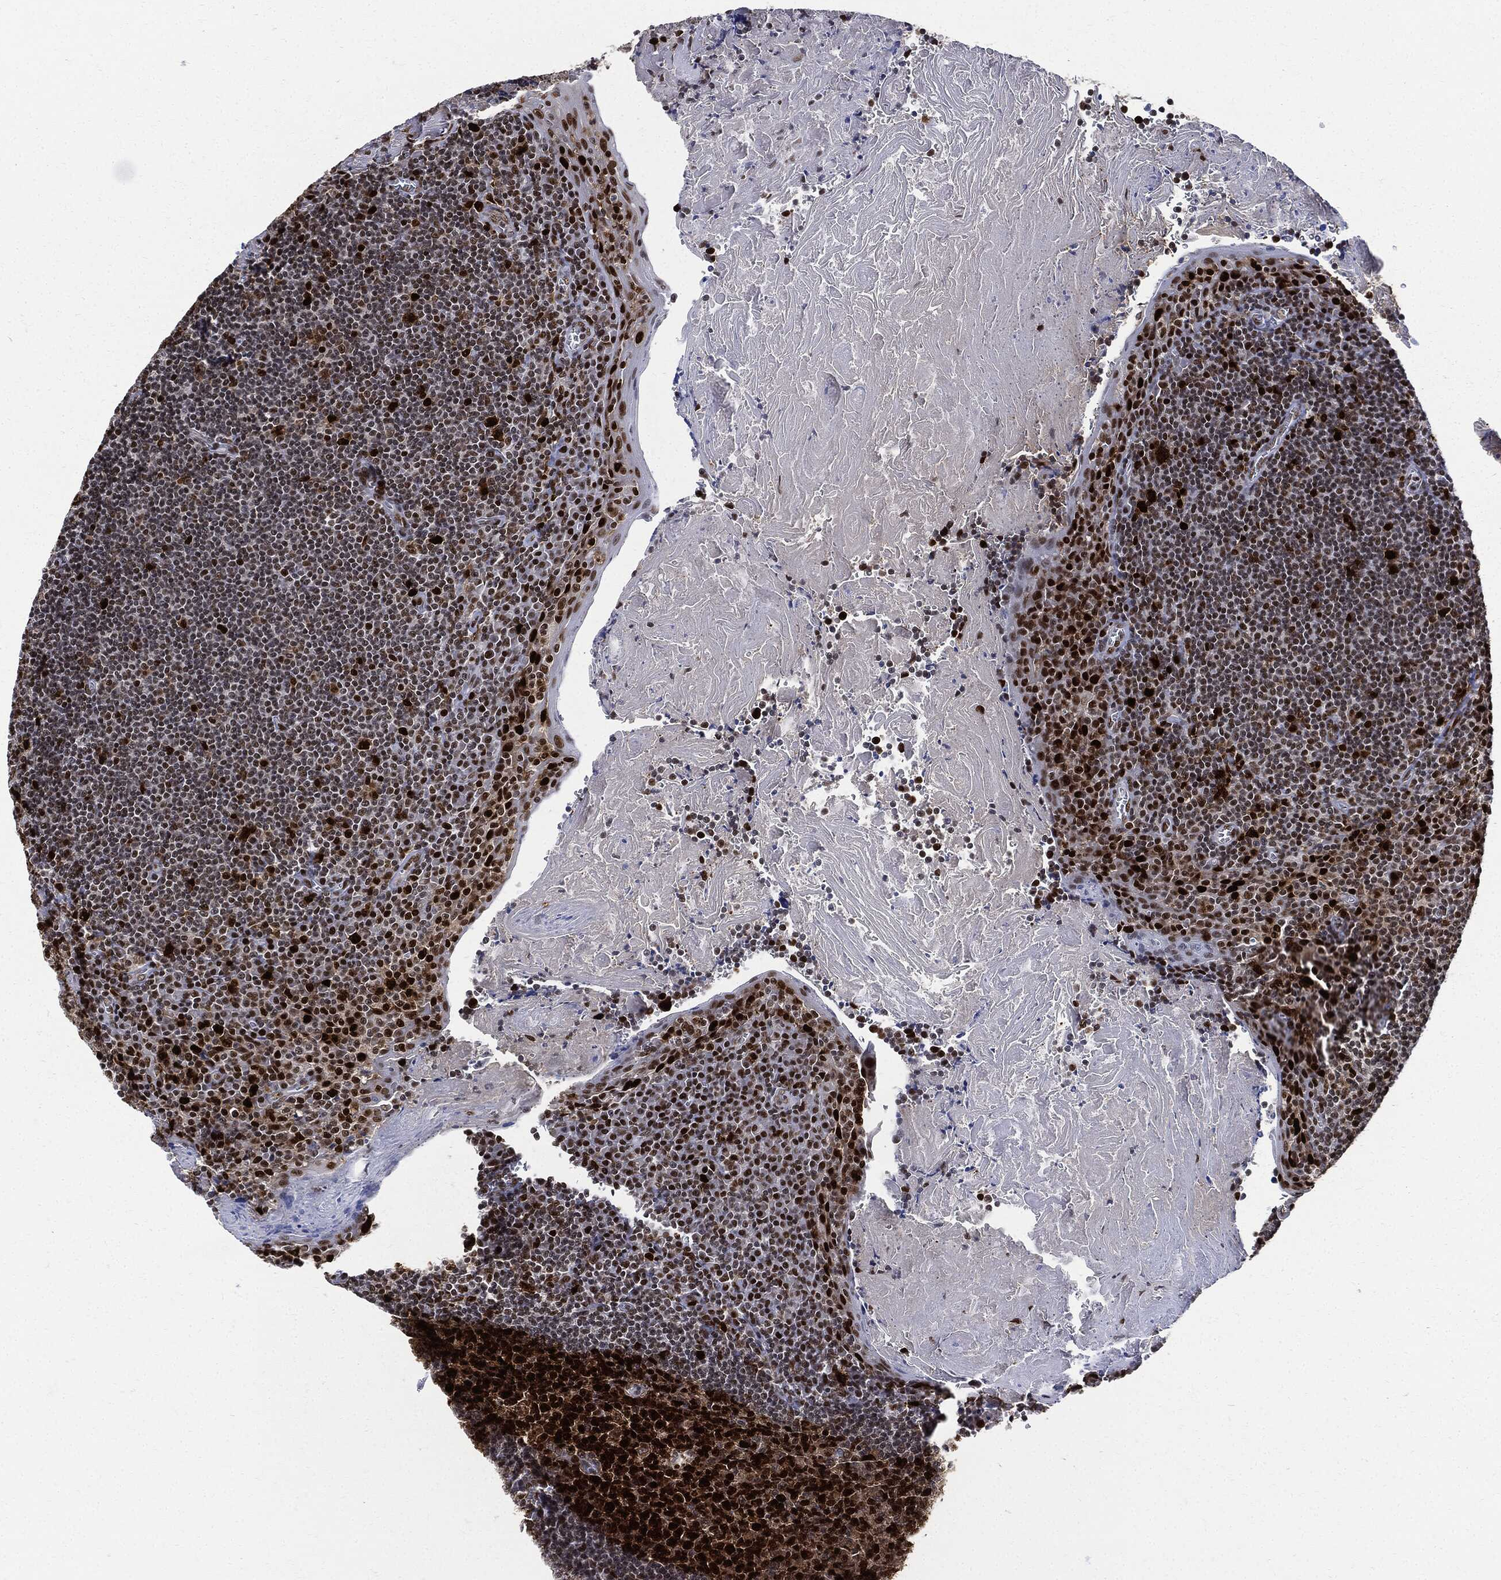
{"staining": {"intensity": "strong", "quantity": ">75%", "location": "nuclear"}, "tissue": "tonsil", "cell_type": "Germinal center cells", "image_type": "normal", "snomed": [{"axis": "morphology", "description": "Normal tissue, NOS"}, {"axis": "morphology", "description": "Inflammation, NOS"}, {"axis": "topography", "description": "Tonsil"}], "caption": "Human tonsil stained for a protein (brown) displays strong nuclear positive staining in approximately >75% of germinal center cells.", "gene": "PCNA", "patient": {"sex": "female", "age": 31}}